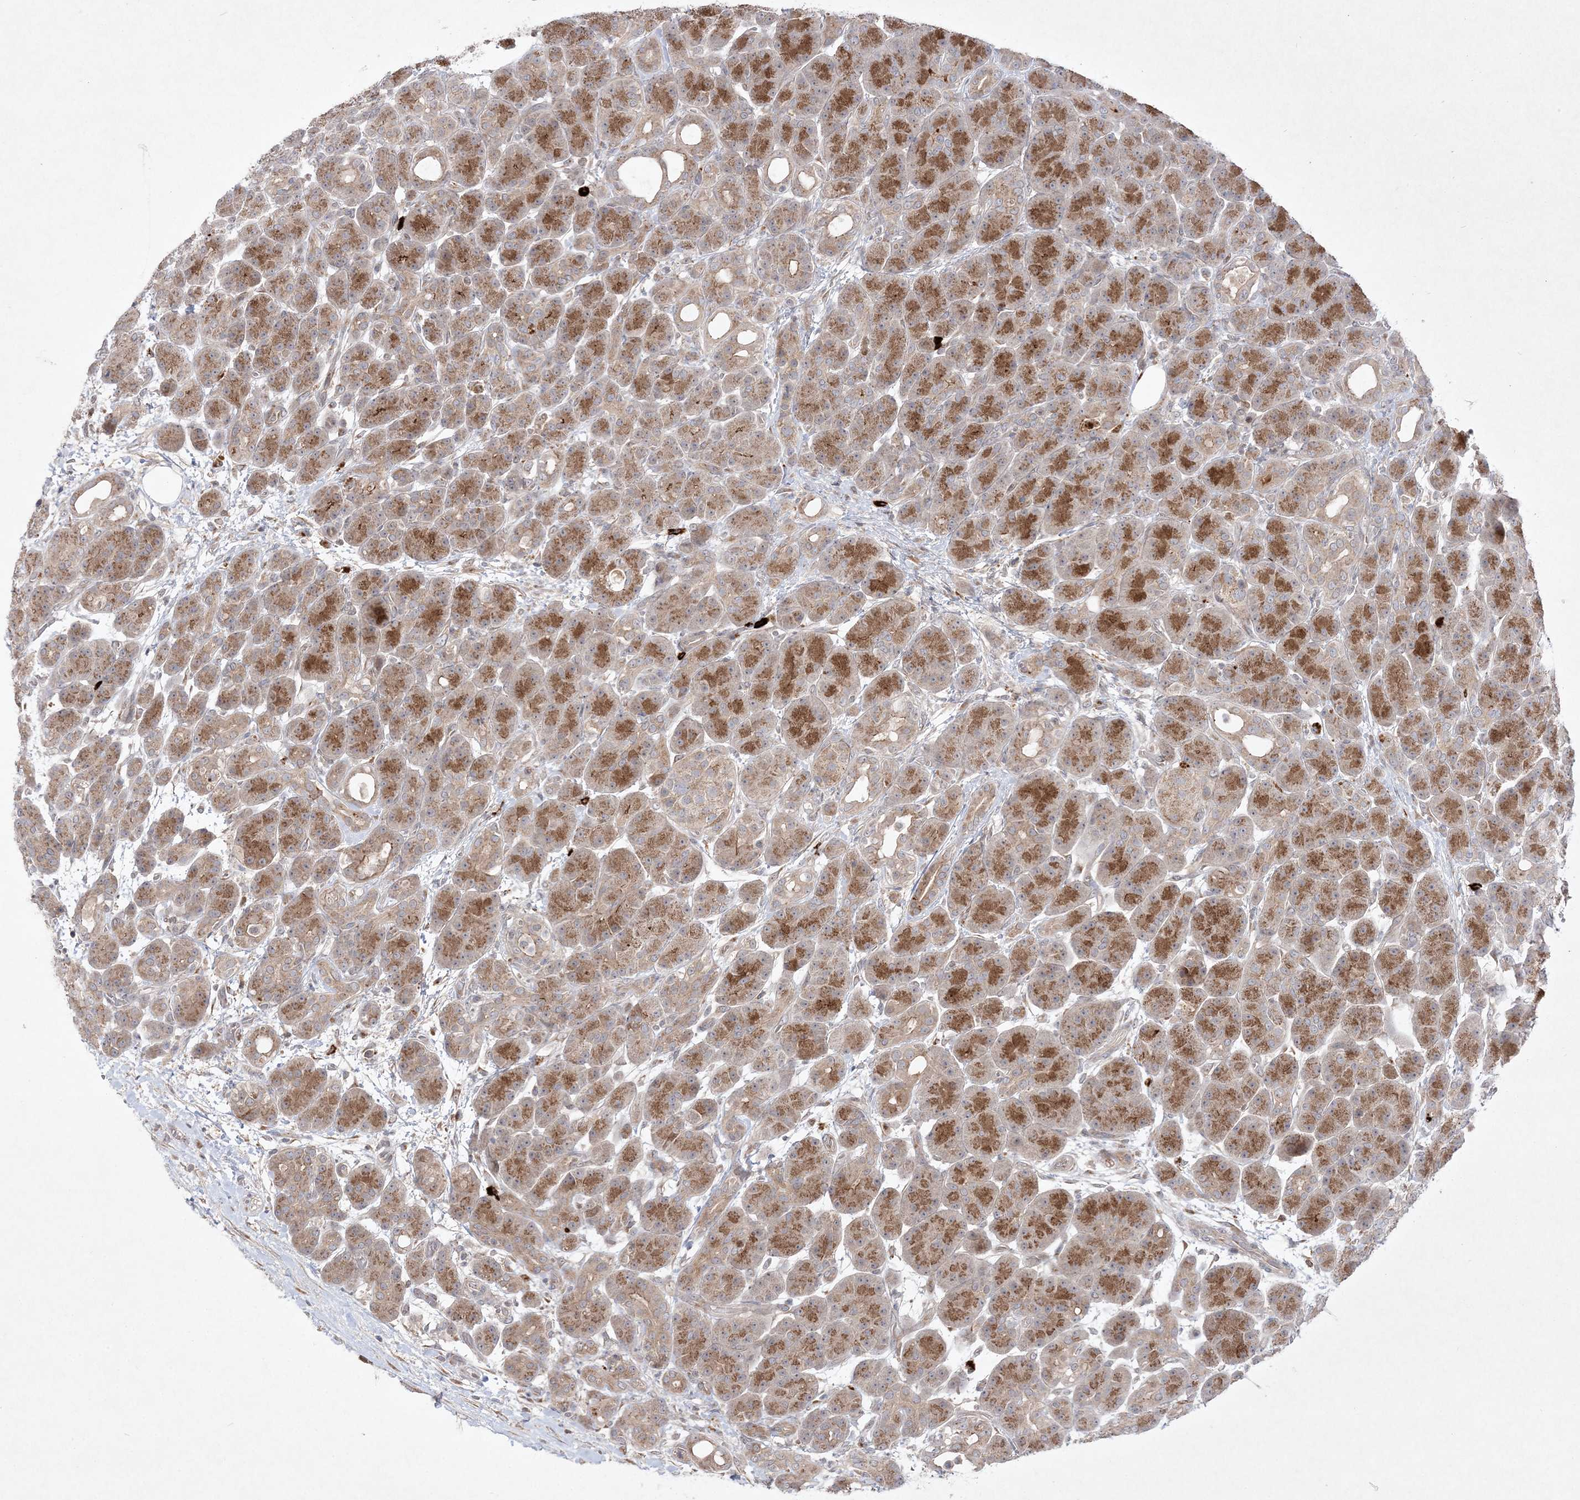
{"staining": {"intensity": "strong", "quantity": ">75%", "location": "cytoplasmic/membranous"}, "tissue": "pancreas", "cell_type": "Exocrine glandular cells", "image_type": "normal", "snomed": [{"axis": "morphology", "description": "Normal tissue, NOS"}, {"axis": "topography", "description": "Pancreas"}], "caption": "DAB immunohistochemical staining of unremarkable pancreas exhibits strong cytoplasmic/membranous protein staining in approximately >75% of exocrine glandular cells.", "gene": "CLNK", "patient": {"sex": "male", "age": 63}}